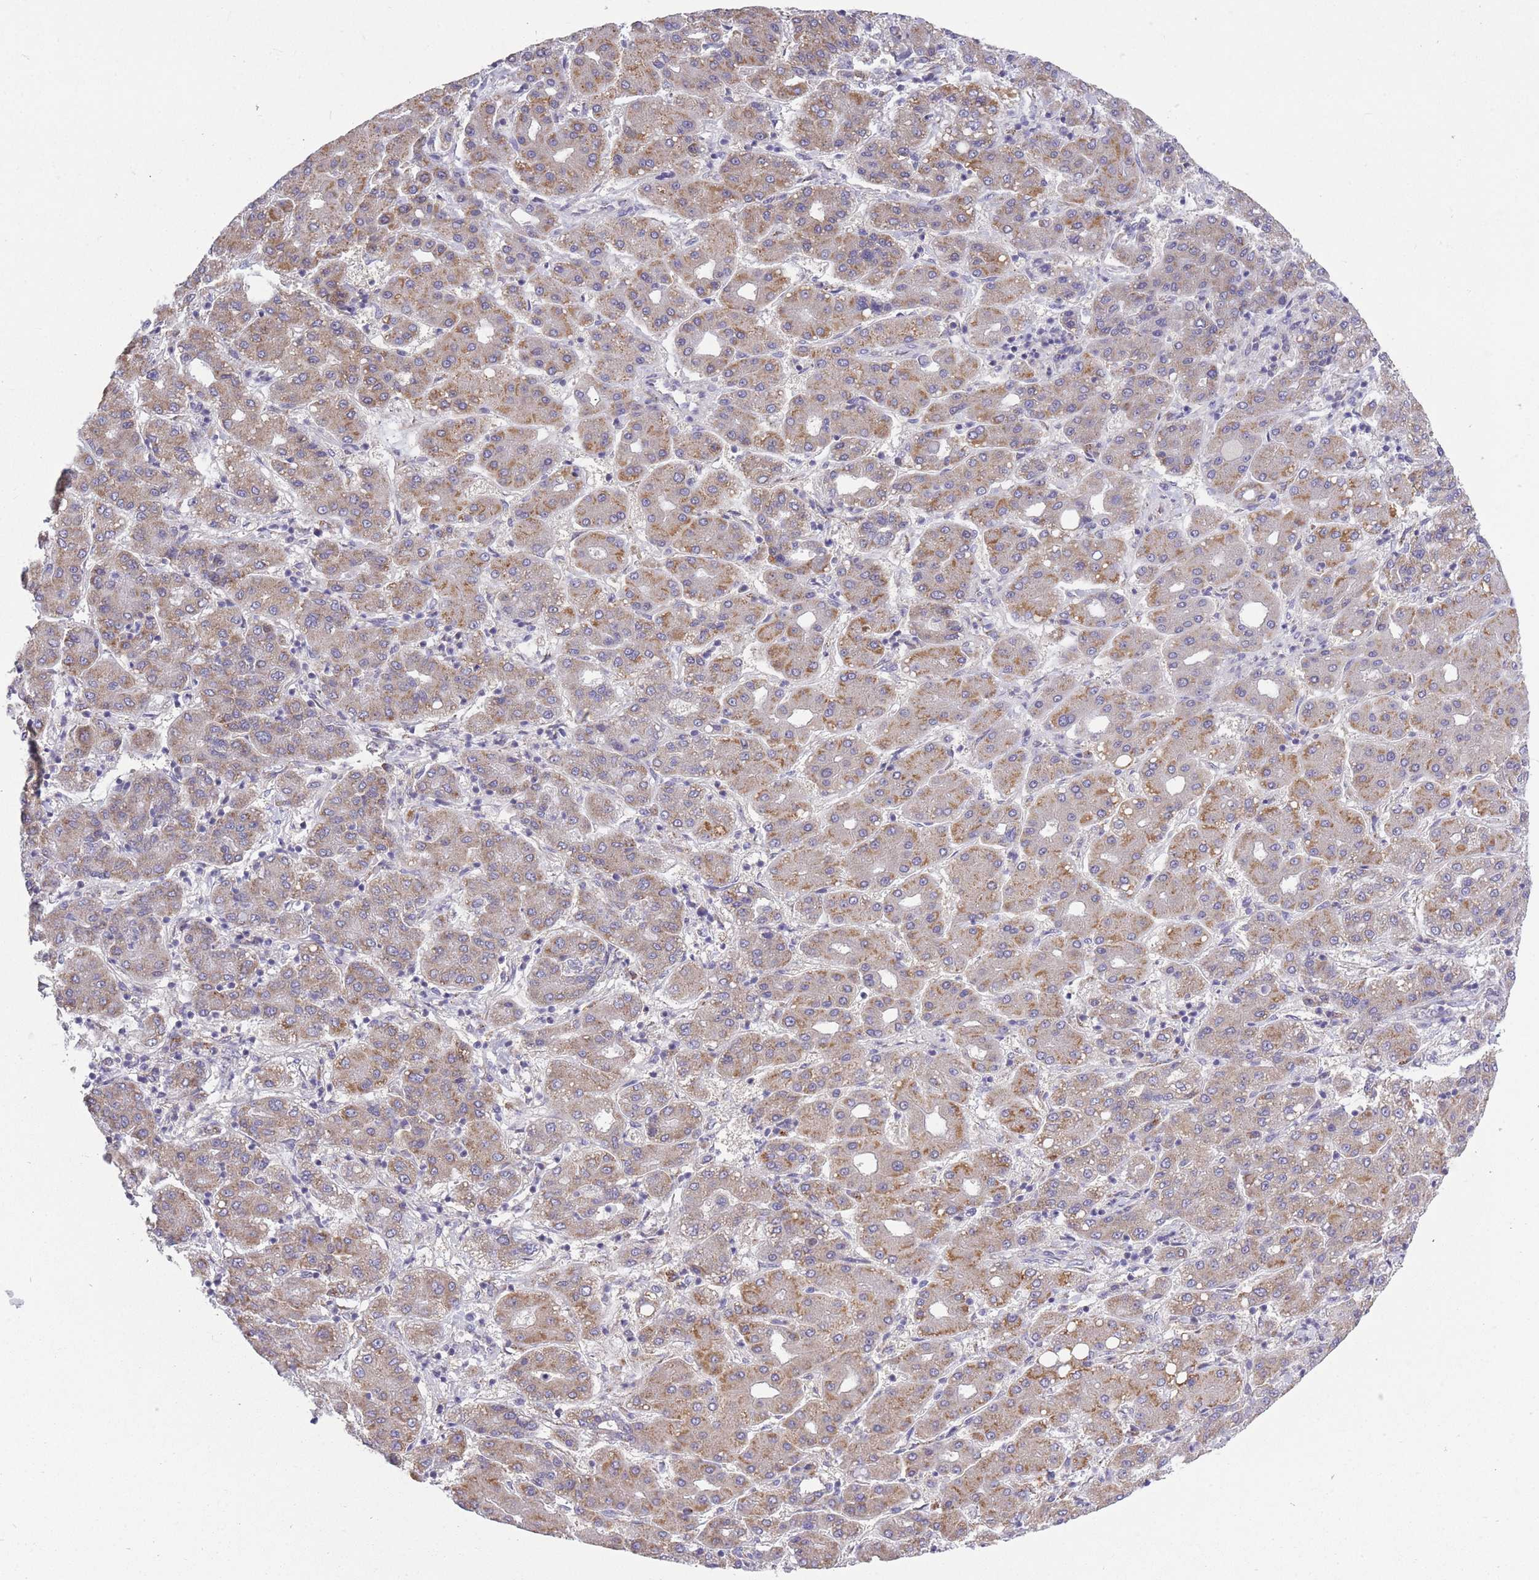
{"staining": {"intensity": "moderate", "quantity": ">75%", "location": "cytoplasmic/membranous"}, "tissue": "liver cancer", "cell_type": "Tumor cells", "image_type": "cancer", "snomed": [{"axis": "morphology", "description": "Carcinoma, Hepatocellular, NOS"}, {"axis": "topography", "description": "Liver"}], "caption": "Liver hepatocellular carcinoma was stained to show a protein in brown. There is medium levels of moderate cytoplasmic/membranous staining in about >75% of tumor cells.", "gene": "COPG2", "patient": {"sex": "male", "age": 65}}